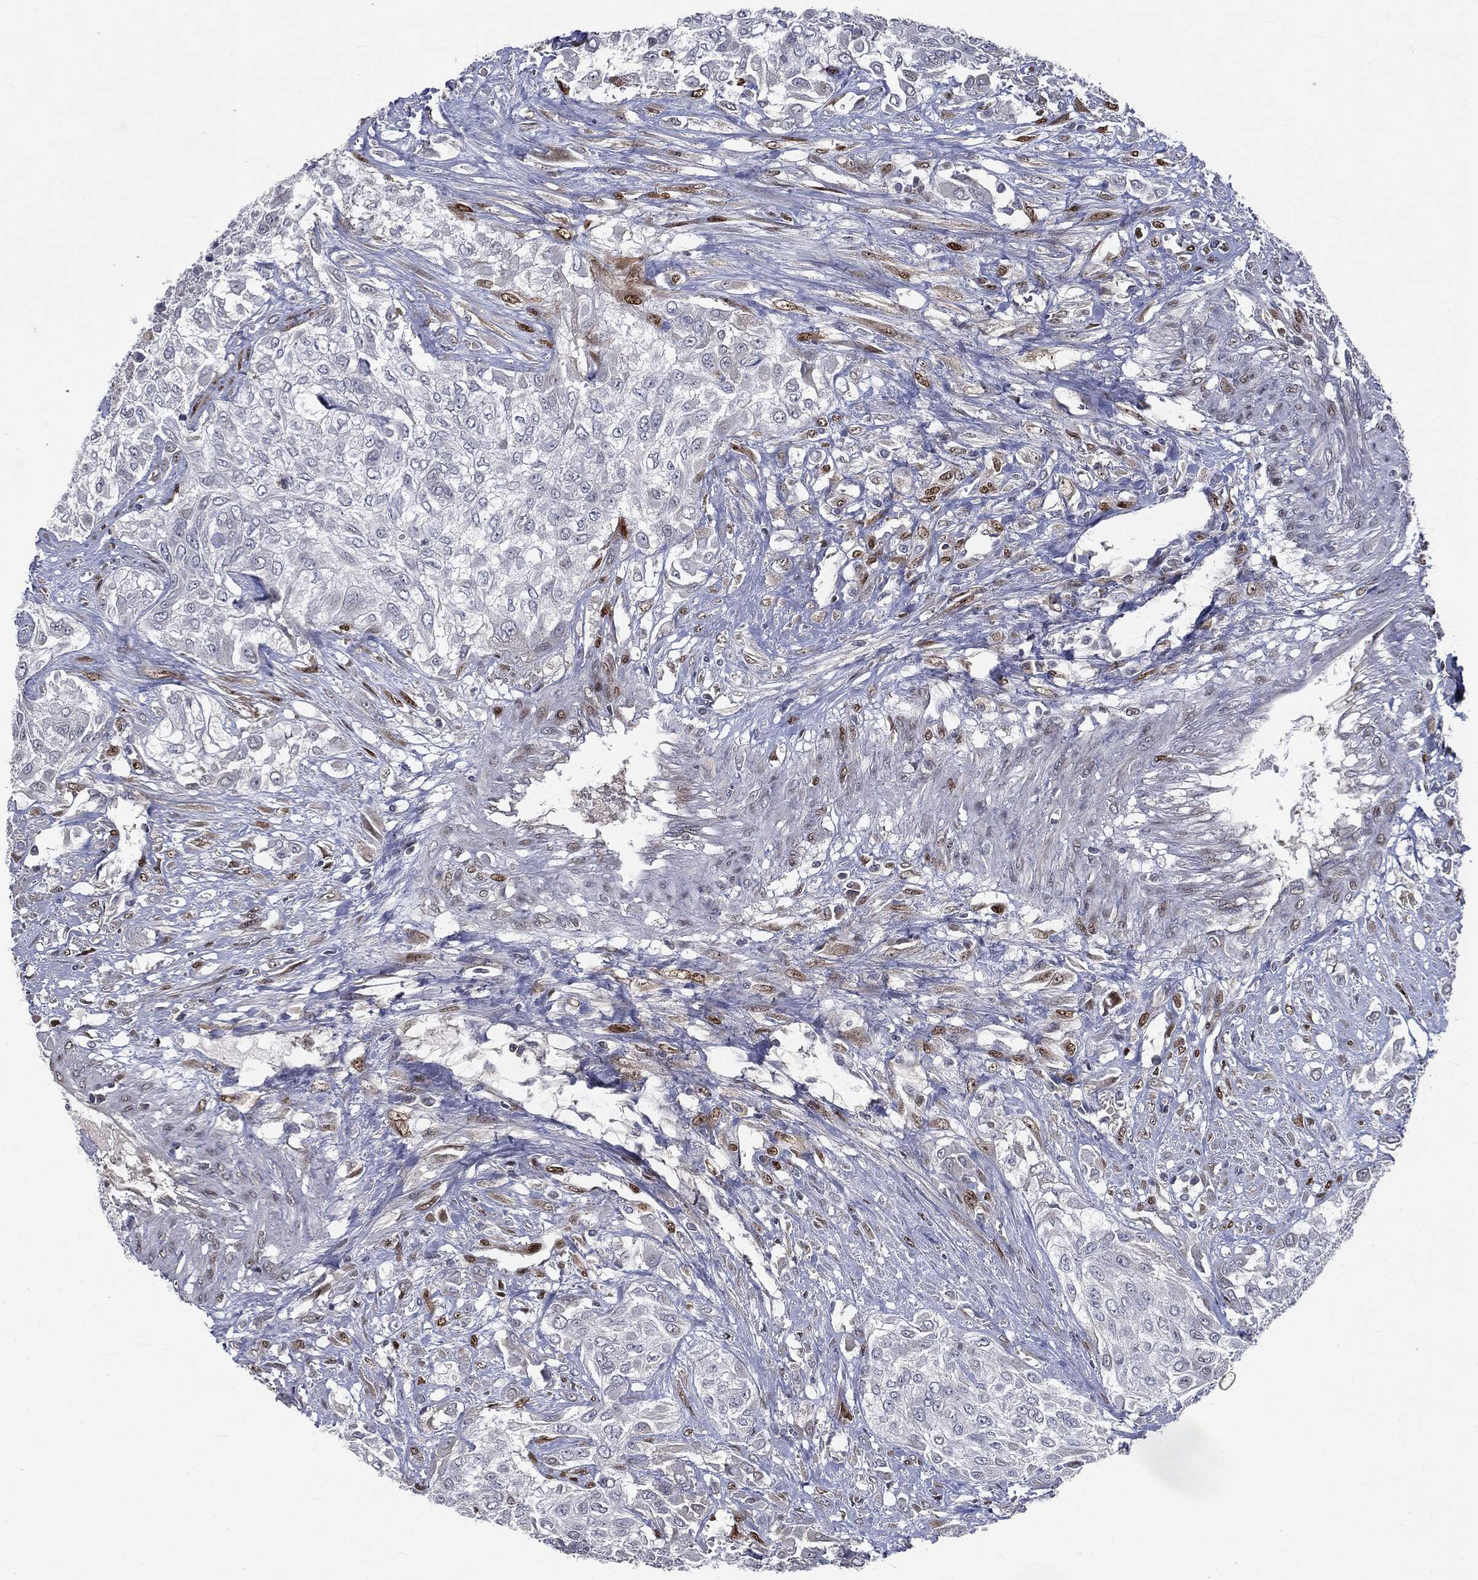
{"staining": {"intensity": "negative", "quantity": "none", "location": "none"}, "tissue": "urothelial cancer", "cell_type": "Tumor cells", "image_type": "cancer", "snomed": [{"axis": "morphology", "description": "Urothelial carcinoma, High grade"}, {"axis": "topography", "description": "Urinary bladder"}], "caption": "IHC histopathology image of neoplastic tissue: human urothelial cancer stained with DAB reveals no significant protein staining in tumor cells. Nuclei are stained in blue.", "gene": "CASD1", "patient": {"sex": "male", "age": 57}}